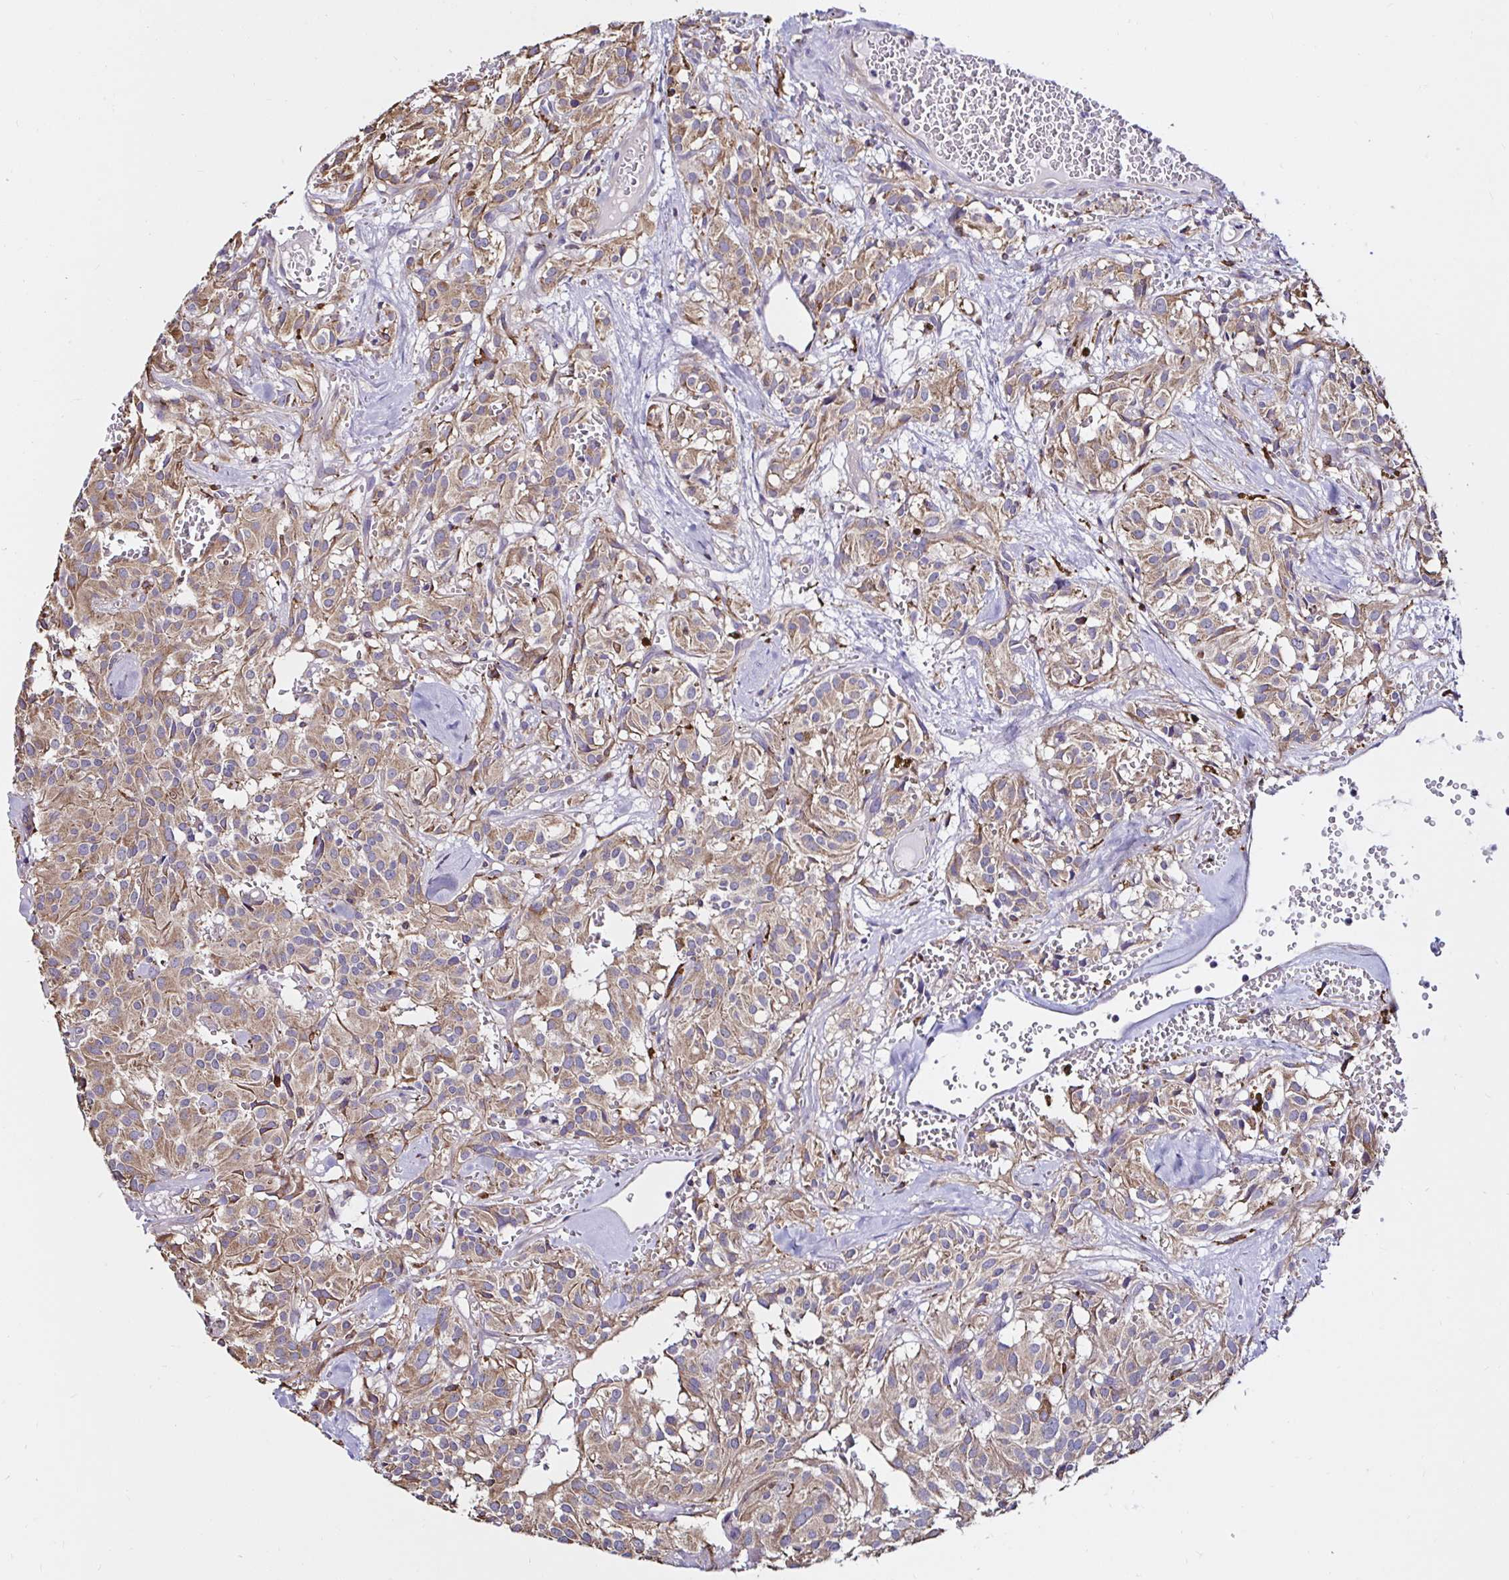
{"staining": {"intensity": "moderate", "quantity": "25%-75%", "location": "cytoplasmic/membranous"}, "tissue": "glioma", "cell_type": "Tumor cells", "image_type": "cancer", "snomed": [{"axis": "morphology", "description": "Glioma, malignant, Low grade"}, {"axis": "topography", "description": "Brain"}], "caption": "Immunohistochemistry (IHC) (DAB (3,3'-diaminobenzidine)) staining of human glioma exhibits moderate cytoplasmic/membranous protein positivity in approximately 25%-75% of tumor cells.", "gene": "MSR1", "patient": {"sex": "male", "age": 42}}